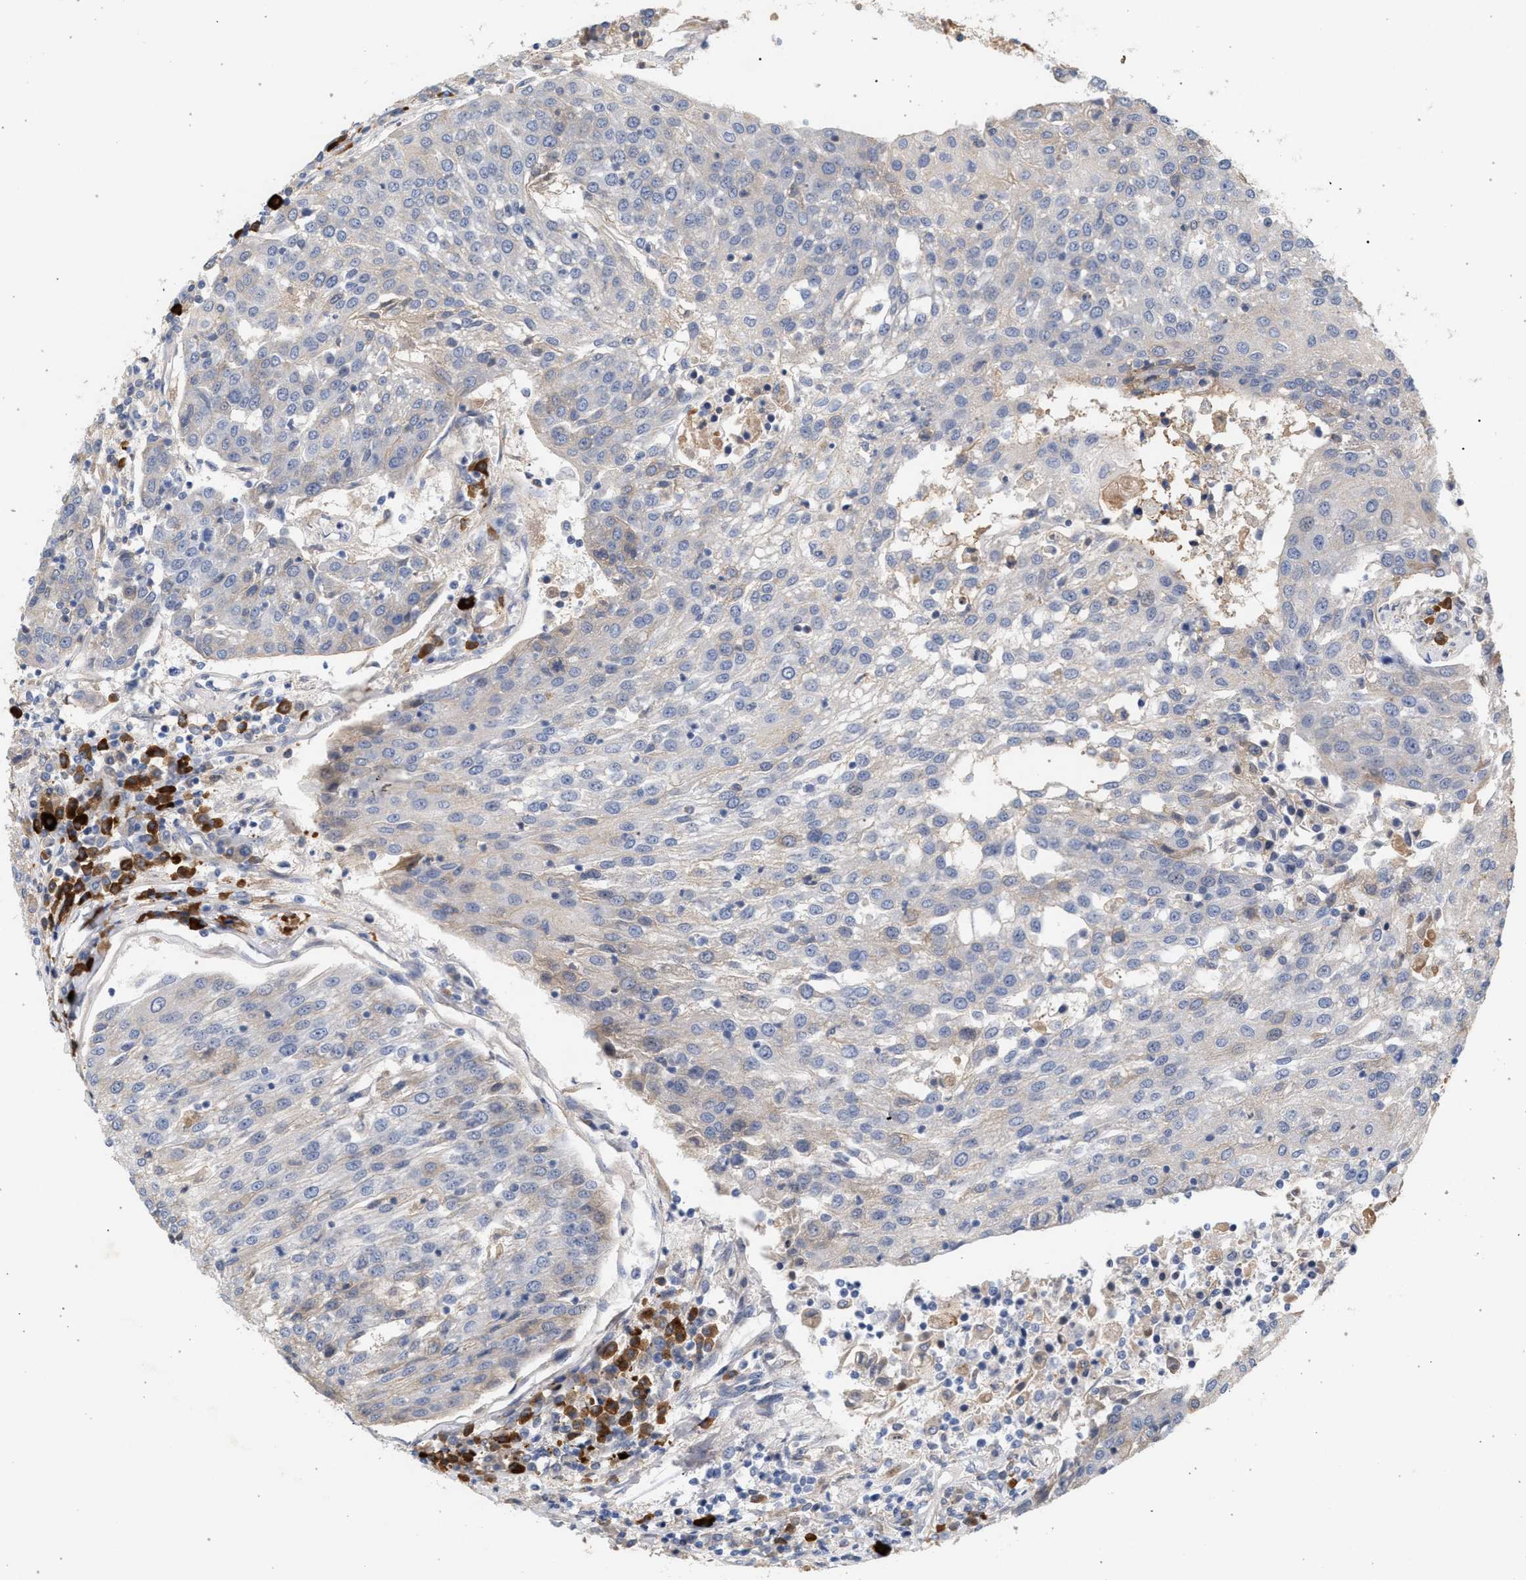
{"staining": {"intensity": "negative", "quantity": "none", "location": "none"}, "tissue": "urothelial cancer", "cell_type": "Tumor cells", "image_type": "cancer", "snomed": [{"axis": "morphology", "description": "Urothelial carcinoma, High grade"}, {"axis": "topography", "description": "Urinary bladder"}], "caption": "Immunohistochemistry of urothelial cancer reveals no staining in tumor cells.", "gene": "MAMDC2", "patient": {"sex": "female", "age": 85}}